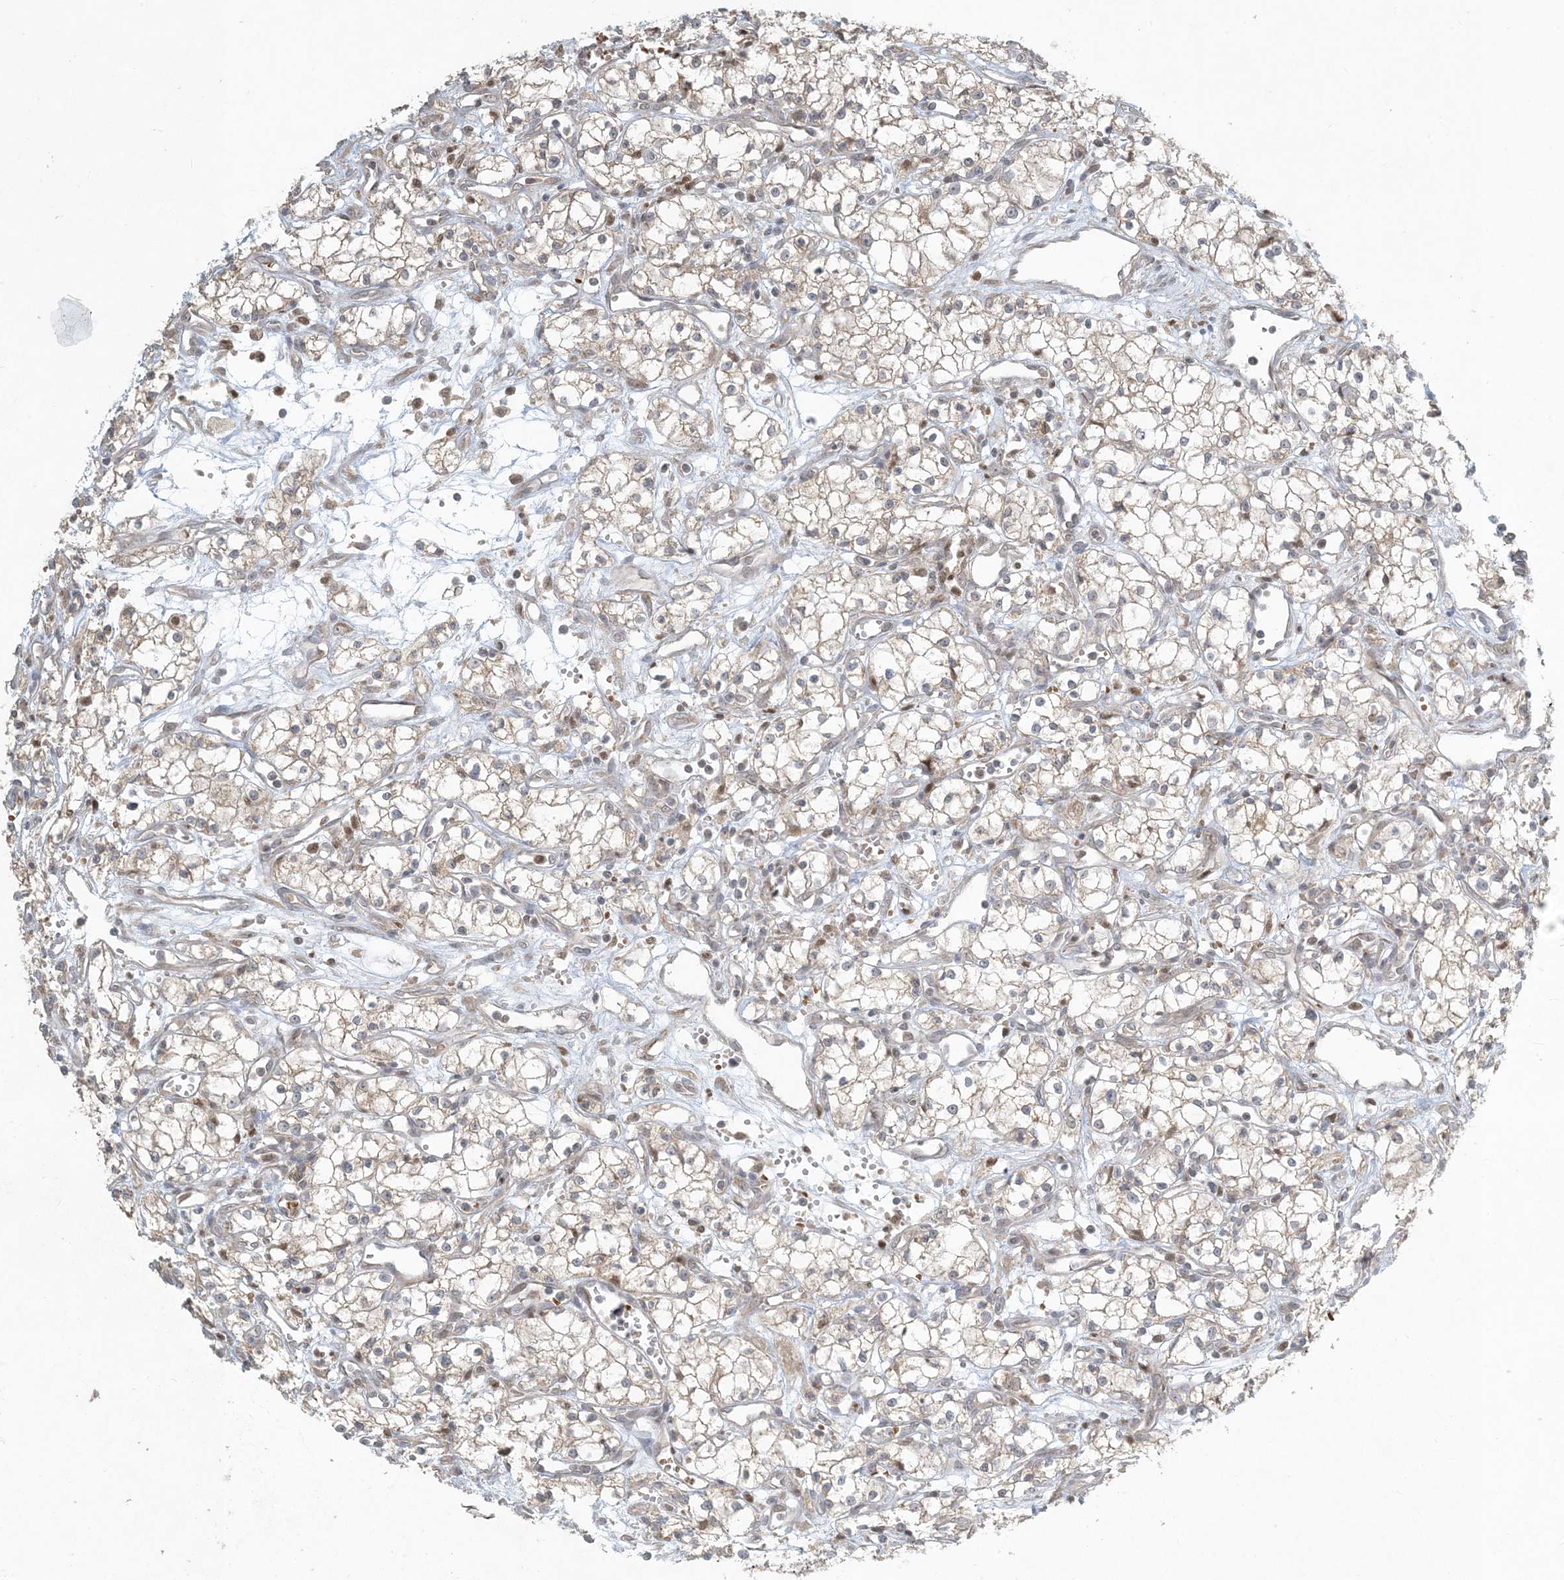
{"staining": {"intensity": "weak", "quantity": "<25%", "location": "cytoplasmic/membranous"}, "tissue": "renal cancer", "cell_type": "Tumor cells", "image_type": "cancer", "snomed": [{"axis": "morphology", "description": "Adenocarcinoma, NOS"}, {"axis": "topography", "description": "Kidney"}], "caption": "DAB immunohistochemical staining of renal cancer (adenocarcinoma) reveals no significant positivity in tumor cells.", "gene": "CTDNEP1", "patient": {"sex": "male", "age": 59}}